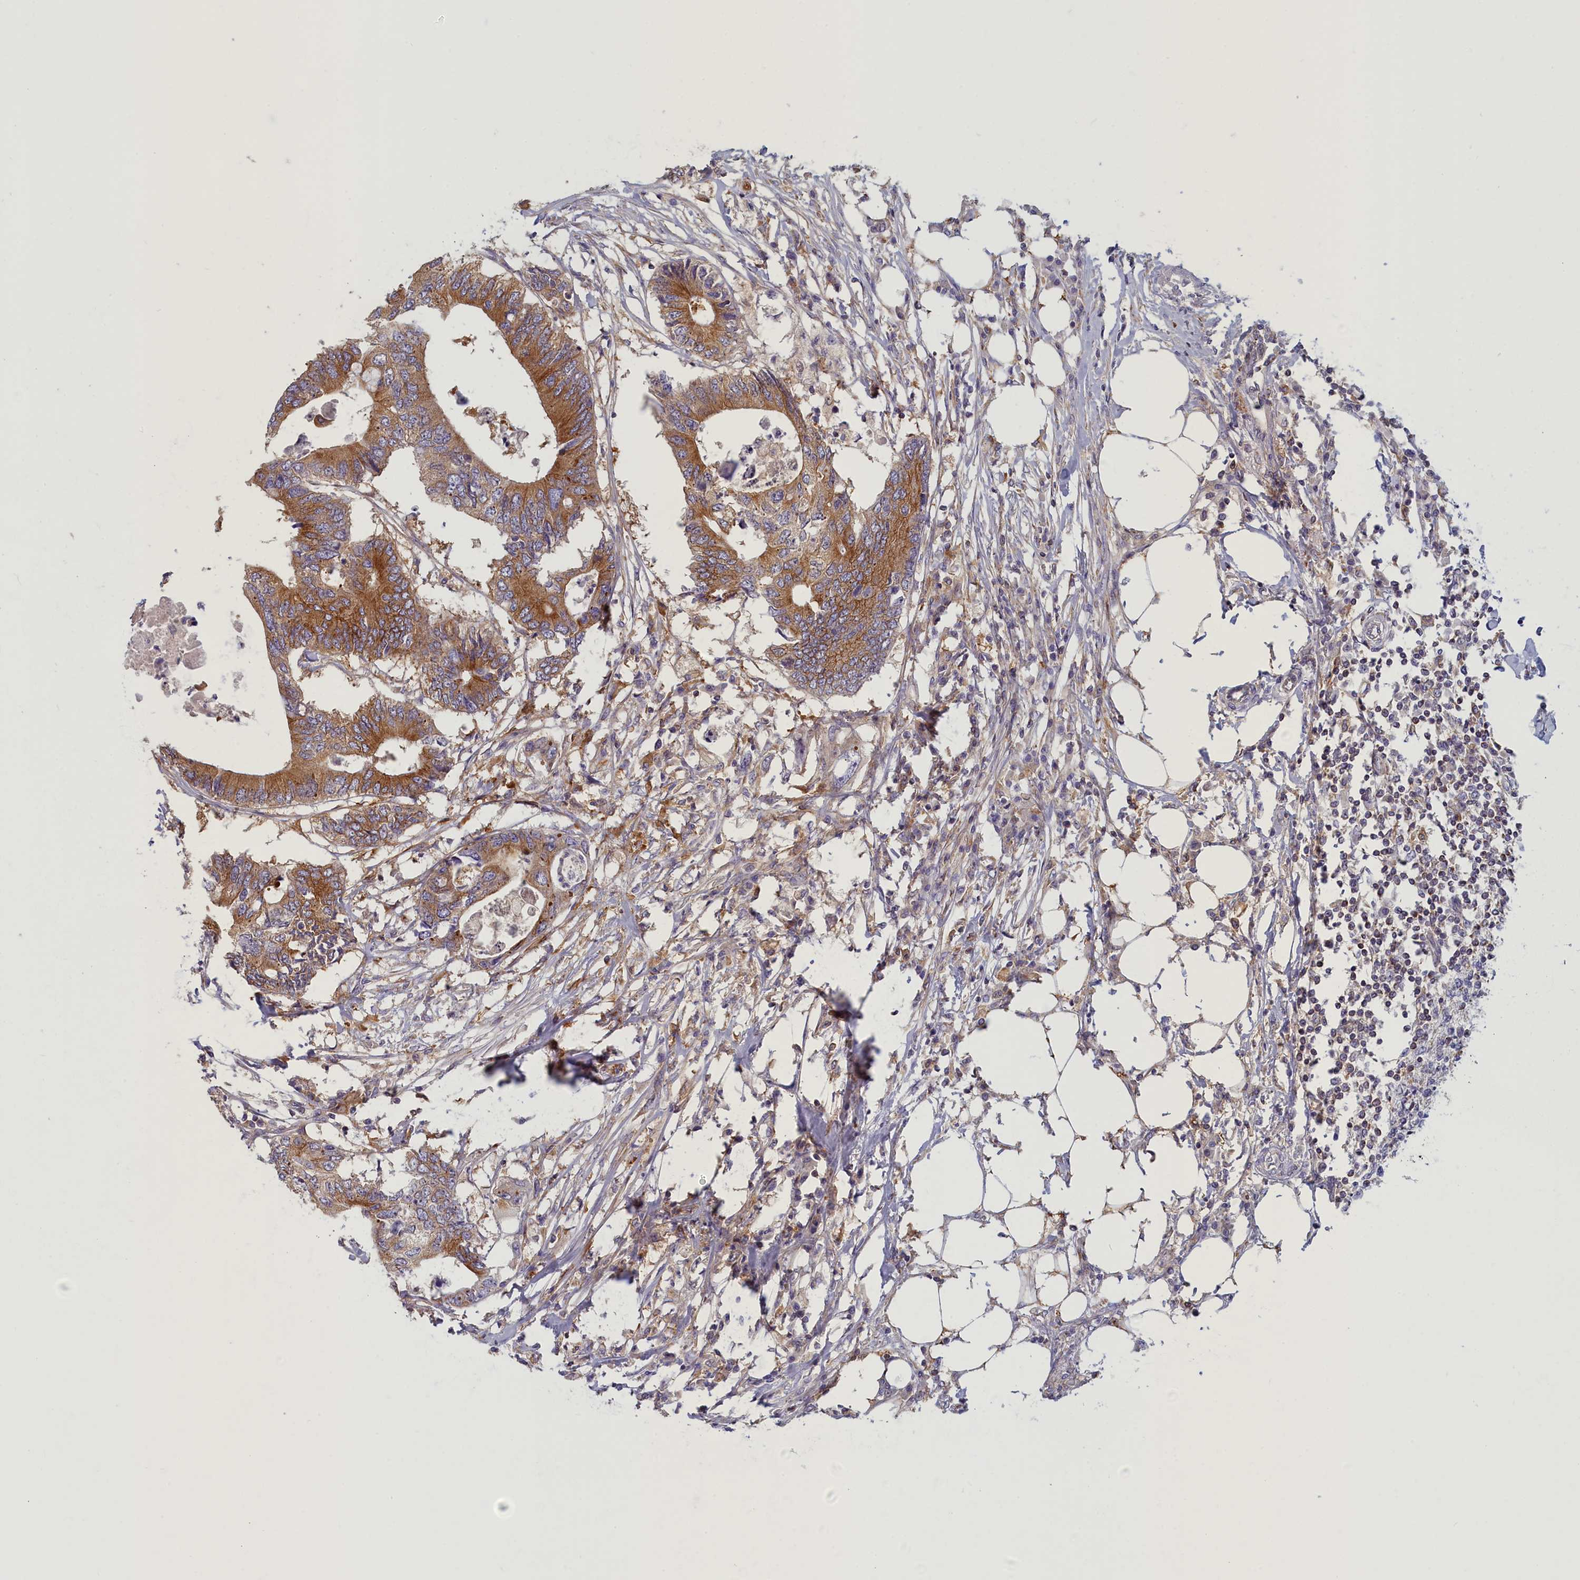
{"staining": {"intensity": "moderate", "quantity": ">75%", "location": "cytoplasmic/membranous"}, "tissue": "colorectal cancer", "cell_type": "Tumor cells", "image_type": "cancer", "snomed": [{"axis": "morphology", "description": "Adenocarcinoma, NOS"}, {"axis": "topography", "description": "Colon"}], "caption": "High-magnification brightfield microscopy of colorectal adenocarcinoma stained with DAB (3,3'-diaminobenzidine) (brown) and counterstained with hematoxylin (blue). tumor cells exhibit moderate cytoplasmic/membranous staining is seen in approximately>75% of cells.", "gene": "NOL10", "patient": {"sex": "male", "age": 71}}